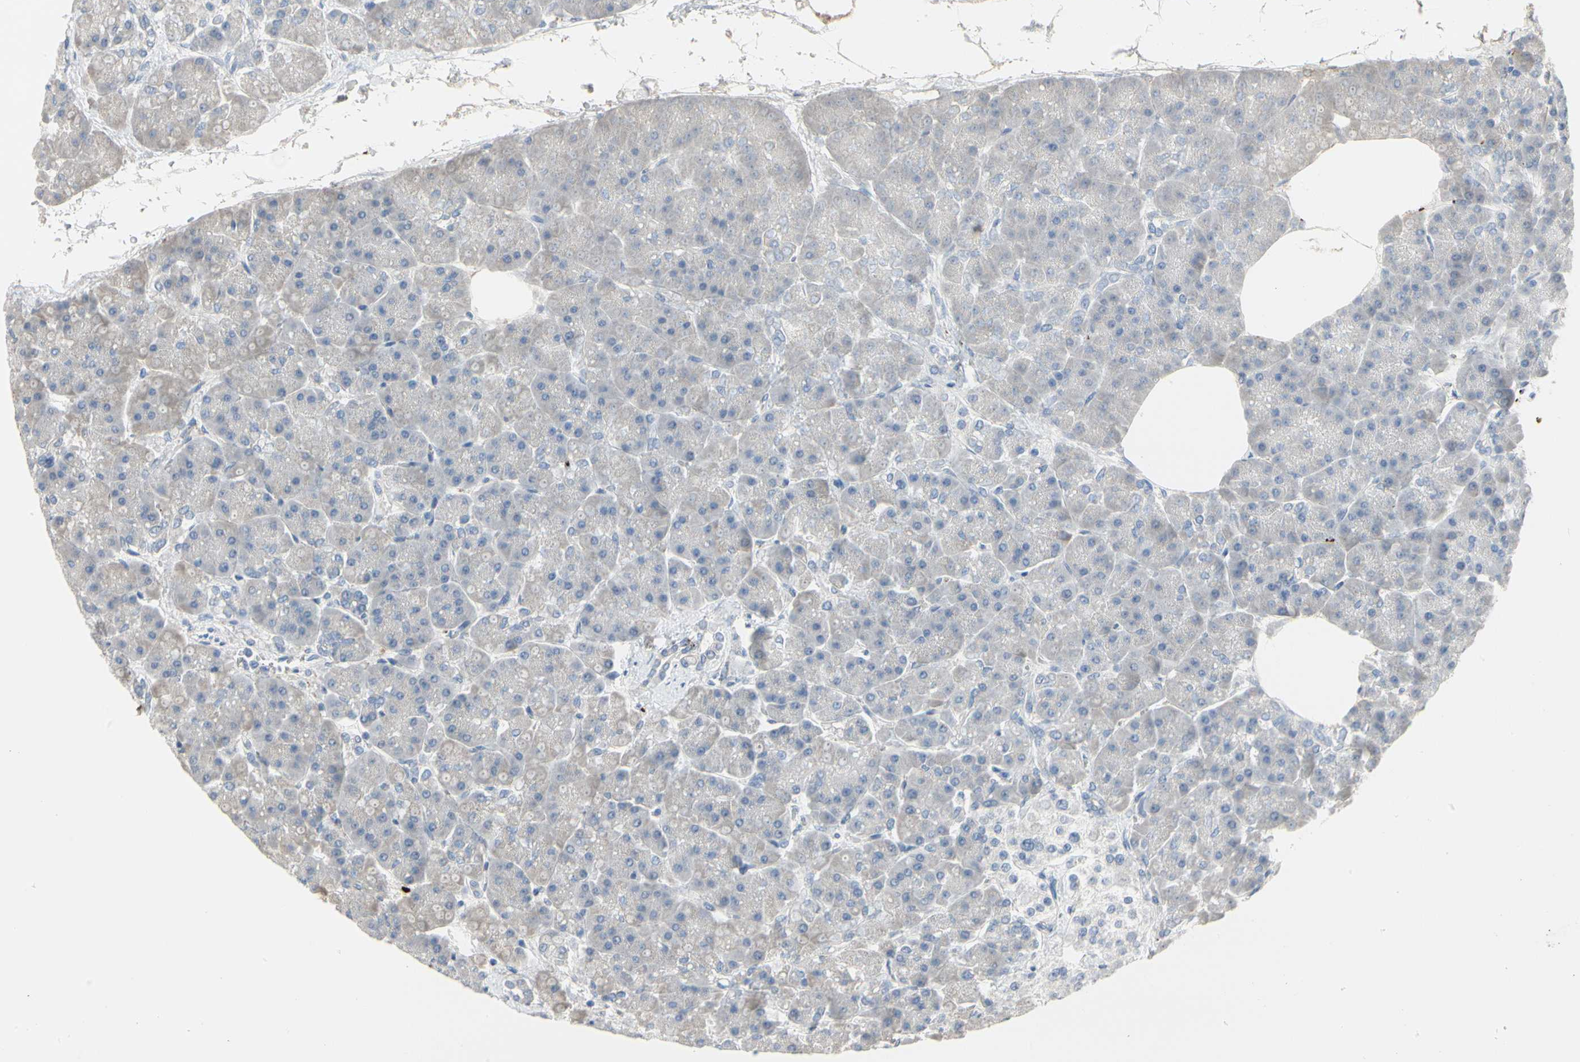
{"staining": {"intensity": "negative", "quantity": "none", "location": "none"}, "tissue": "pancreas", "cell_type": "Exocrine glandular cells", "image_type": "normal", "snomed": [{"axis": "morphology", "description": "Normal tissue, NOS"}, {"axis": "topography", "description": "Pancreas"}], "caption": "IHC of unremarkable pancreas exhibits no expression in exocrine glandular cells. (Brightfield microscopy of DAB immunohistochemistry (IHC) at high magnification).", "gene": "FGB", "patient": {"sex": "female", "age": 70}}